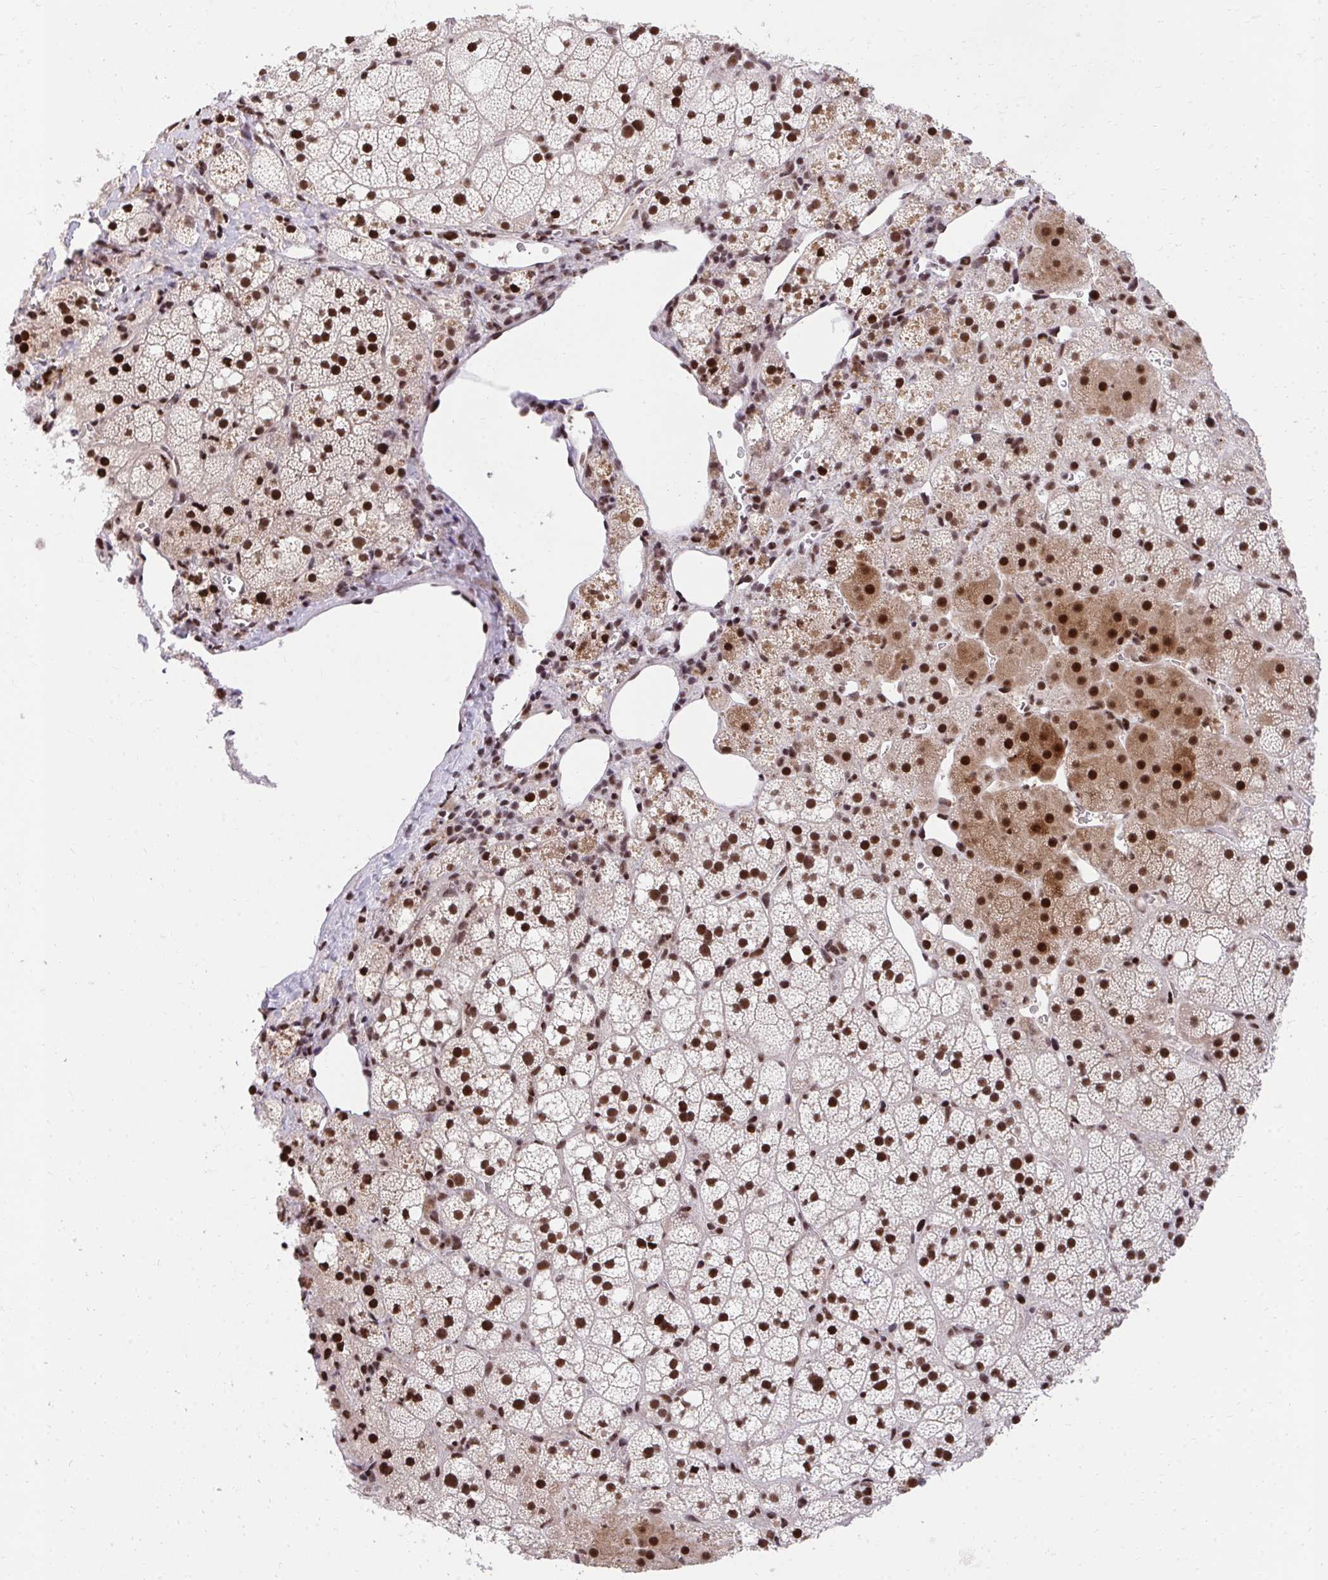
{"staining": {"intensity": "strong", "quantity": ">75%", "location": "nuclear"}, "tissue": "adrenal gland", "cell_type": "Glandular cells", "image_type": "normal", "snomed": [{"axis": "morphology", "description": "Normal tissue, NOS"}, {"axis": "topography", "description": "Adrenal gland"}], "caption": "An immunohistochemistry image of unremarkable tissue is shown. Protein staining in brown labels strong nuclear positivity in adrenal gland within glandular cells.", "gene": "SYNE4", "patient": {"sex": "male", "age": 53}}